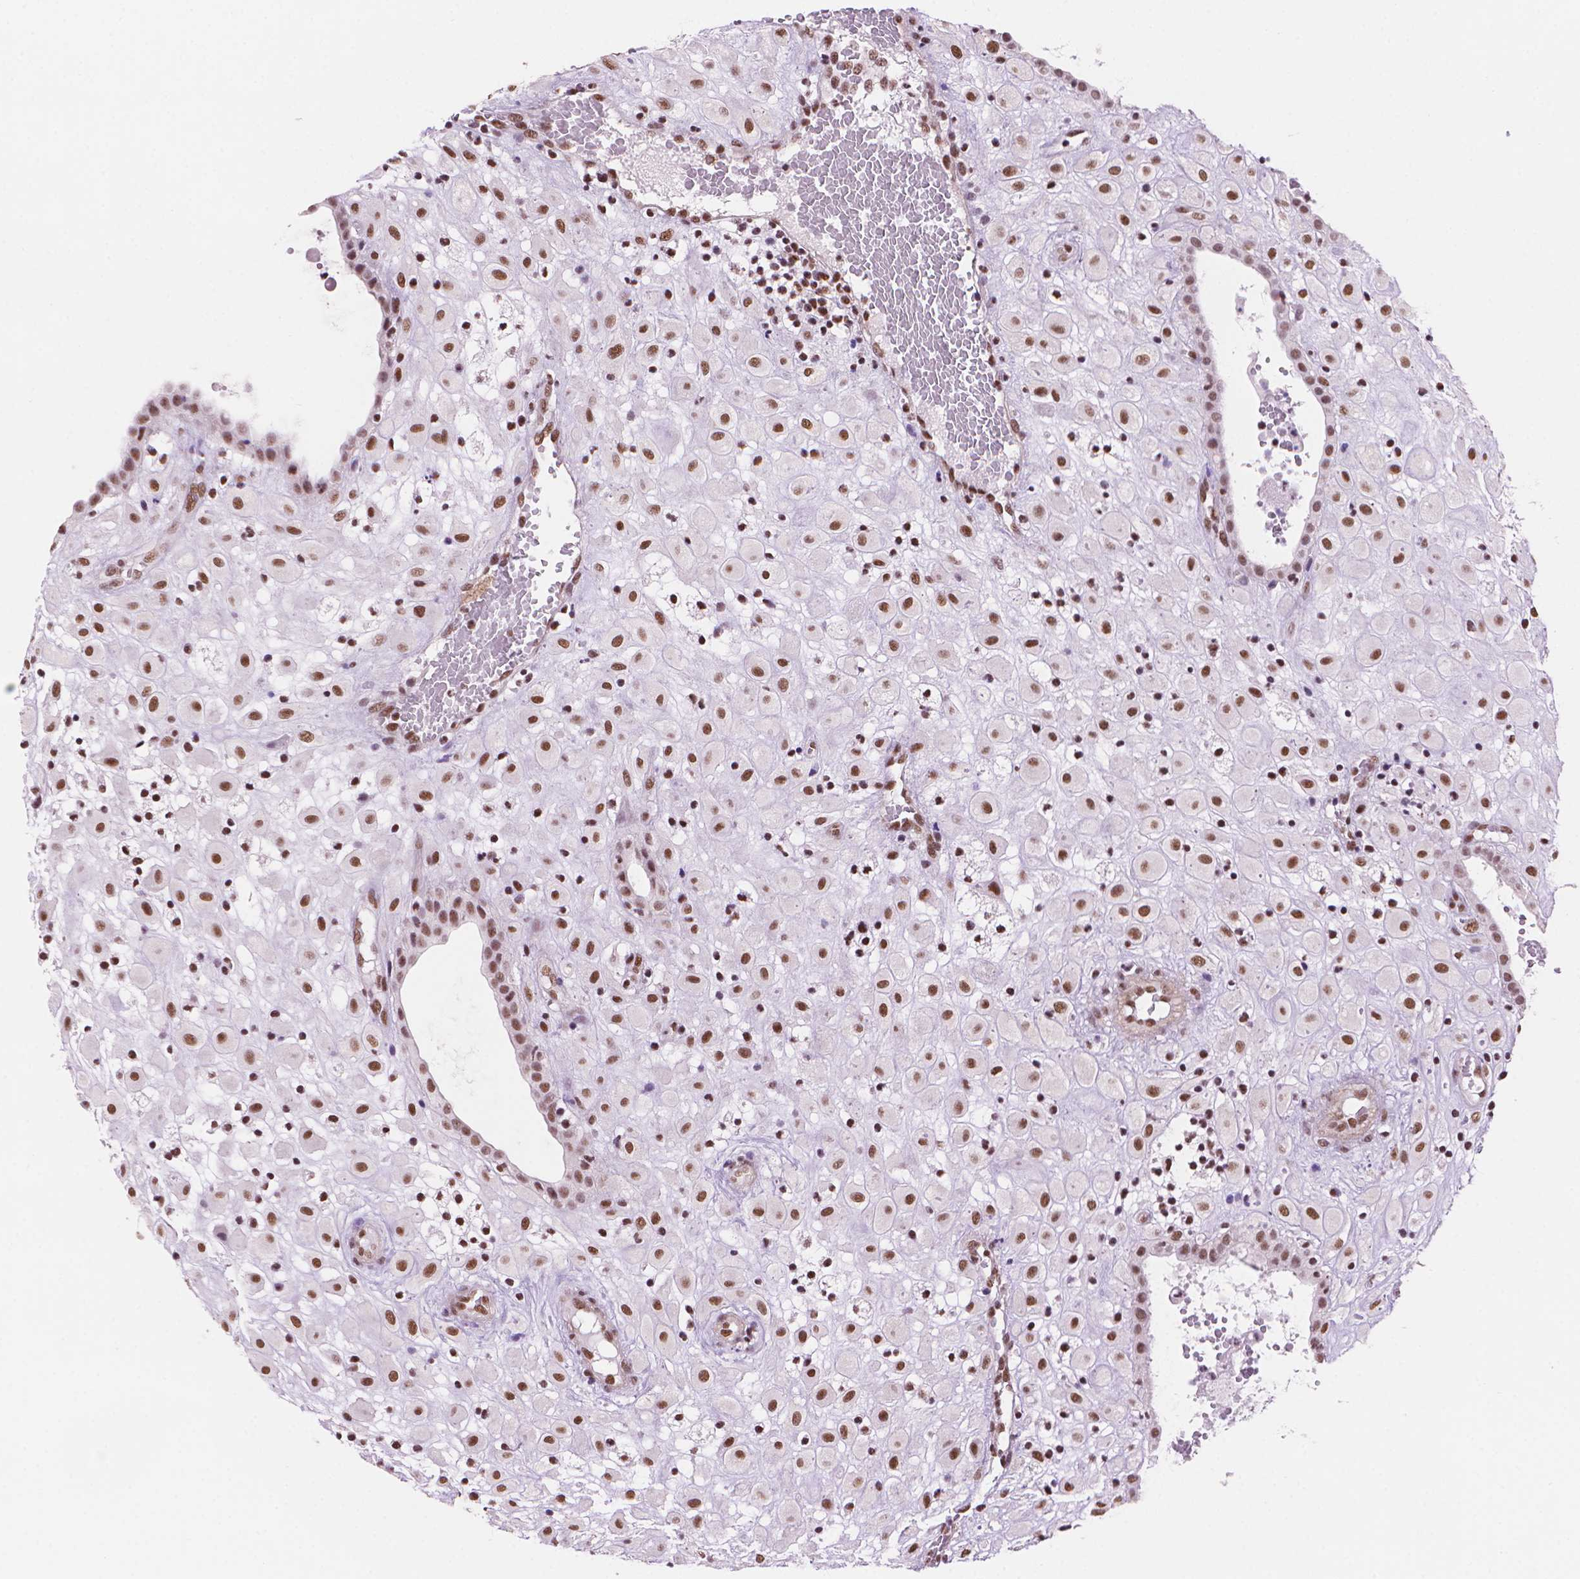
{"staining": {"intensity": "moderate", "quantity": ">75%", "location": "nuclear"}, "tissue": "placenta", "cell_type": "Decidual cells", "image_type": "normal", "snomed": [{"axis": "morphology", "description": "Normal tissue, NOS"}, {"axis": "topography", "description": "Placenta"}], "caption": "Protein expression analysis of normal placenta demonstrates moderate nuclear staining in about >75% of decidual cells. Using DAB (brown) and hematoxylin (blue) stains, captured at high magnification using brightfield microscopy.", "gene": "UBN1", "patient": {"sex": "female", "age": 24}}